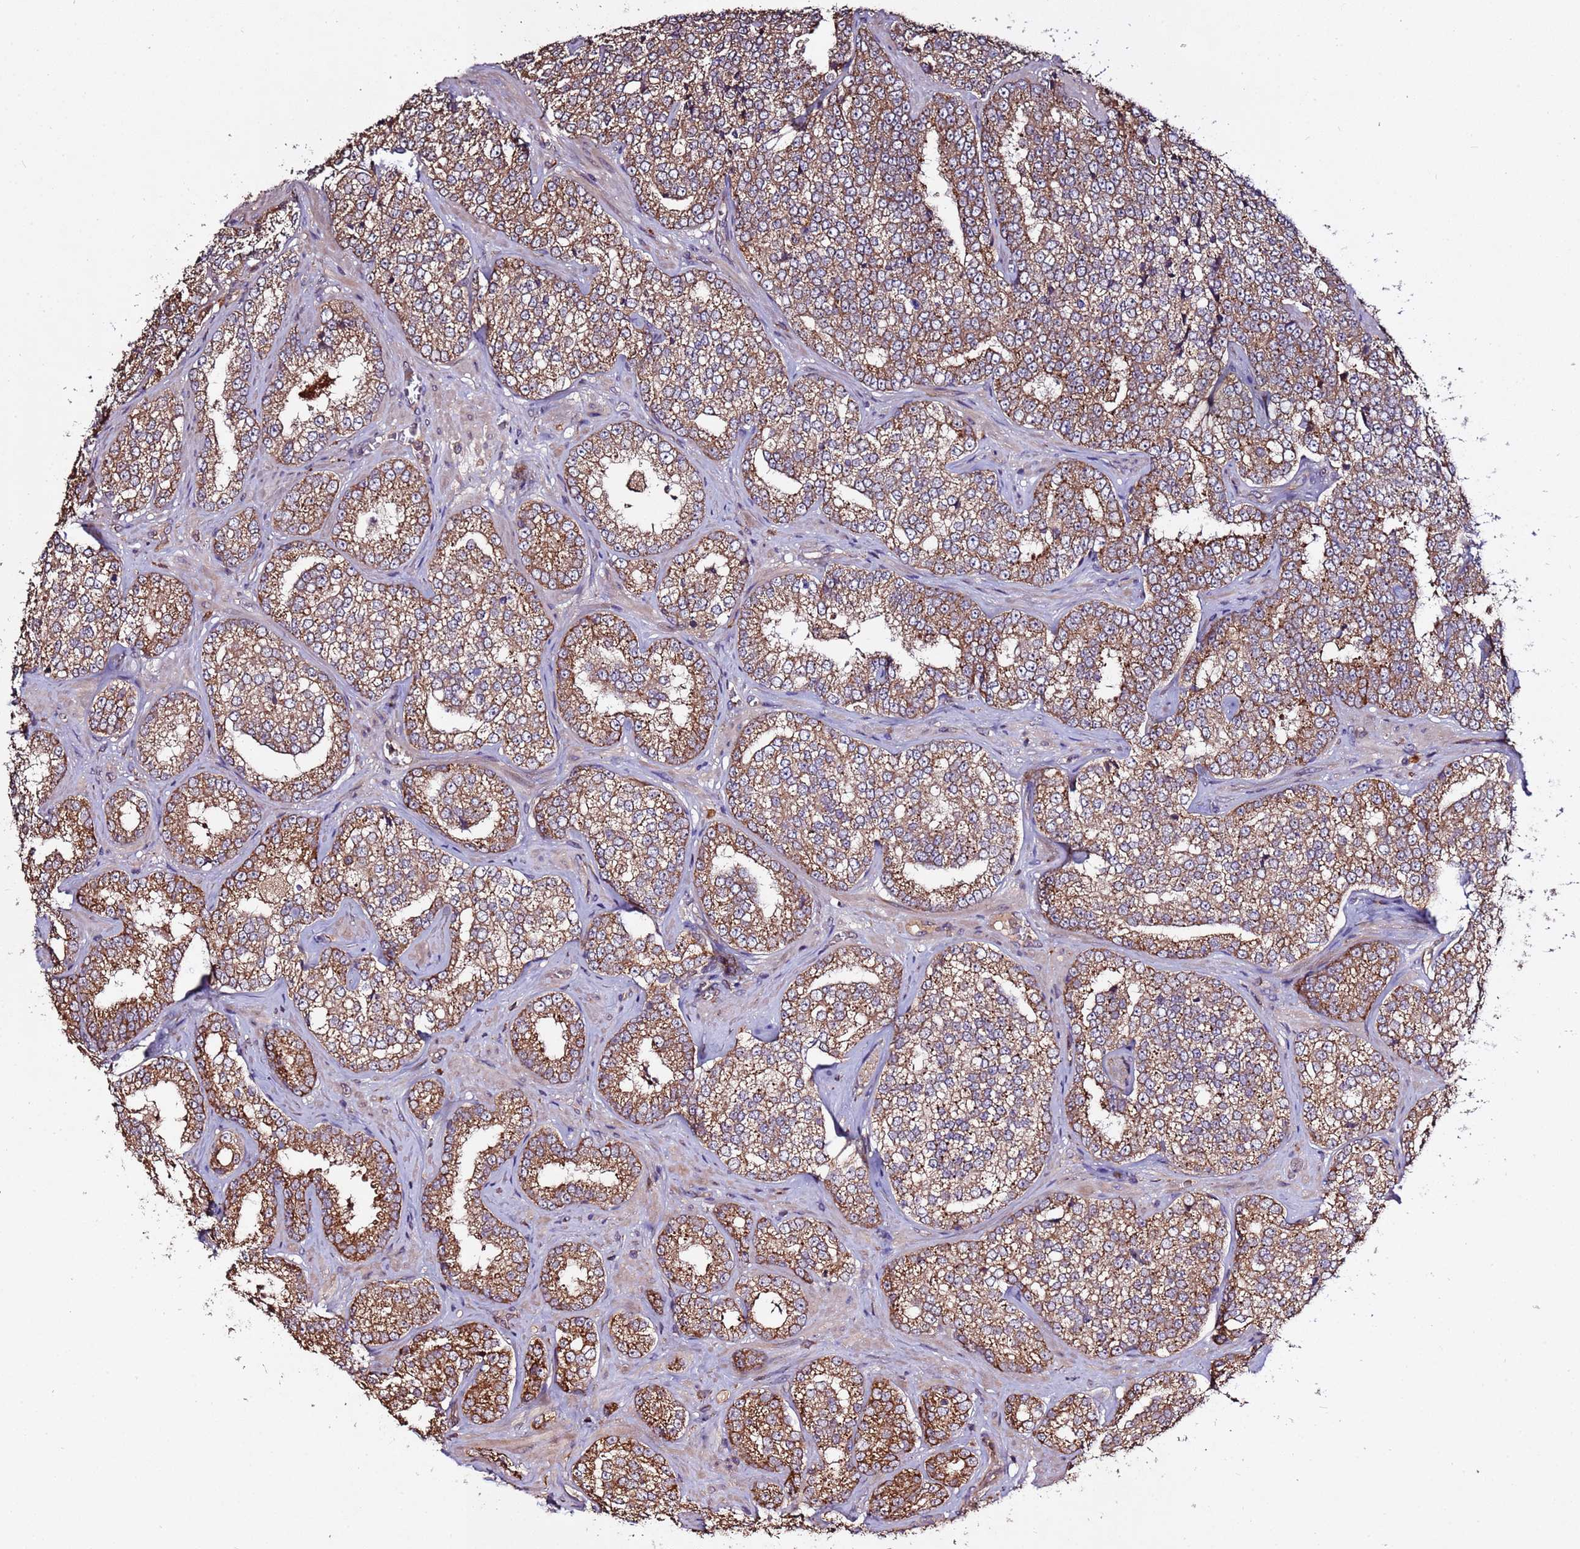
{"staining": {"intensity": "moderate", "quantity": ">75%", "location": "cytoplasmic/membranous"}, "tissue": "prostate cancer", "cell_type": "Tumor cells", "image_type": "cancer", "snomed": [{"axis": "morphology", "description": "Normal tissue, NOS"}, {"axis": "morphology", "description": "Adenocarcinoma, High grade"}, {"axis": "topography", "description": "Prostate"}], "caption": "An image of prostate high-grade adenocarcinoma stained for a protein exhibits moderate cytoplasmic/membranous brown staining in tumor cells.", "gene": "RPS15A", "patient": {"sex": "male", "age": 83}}